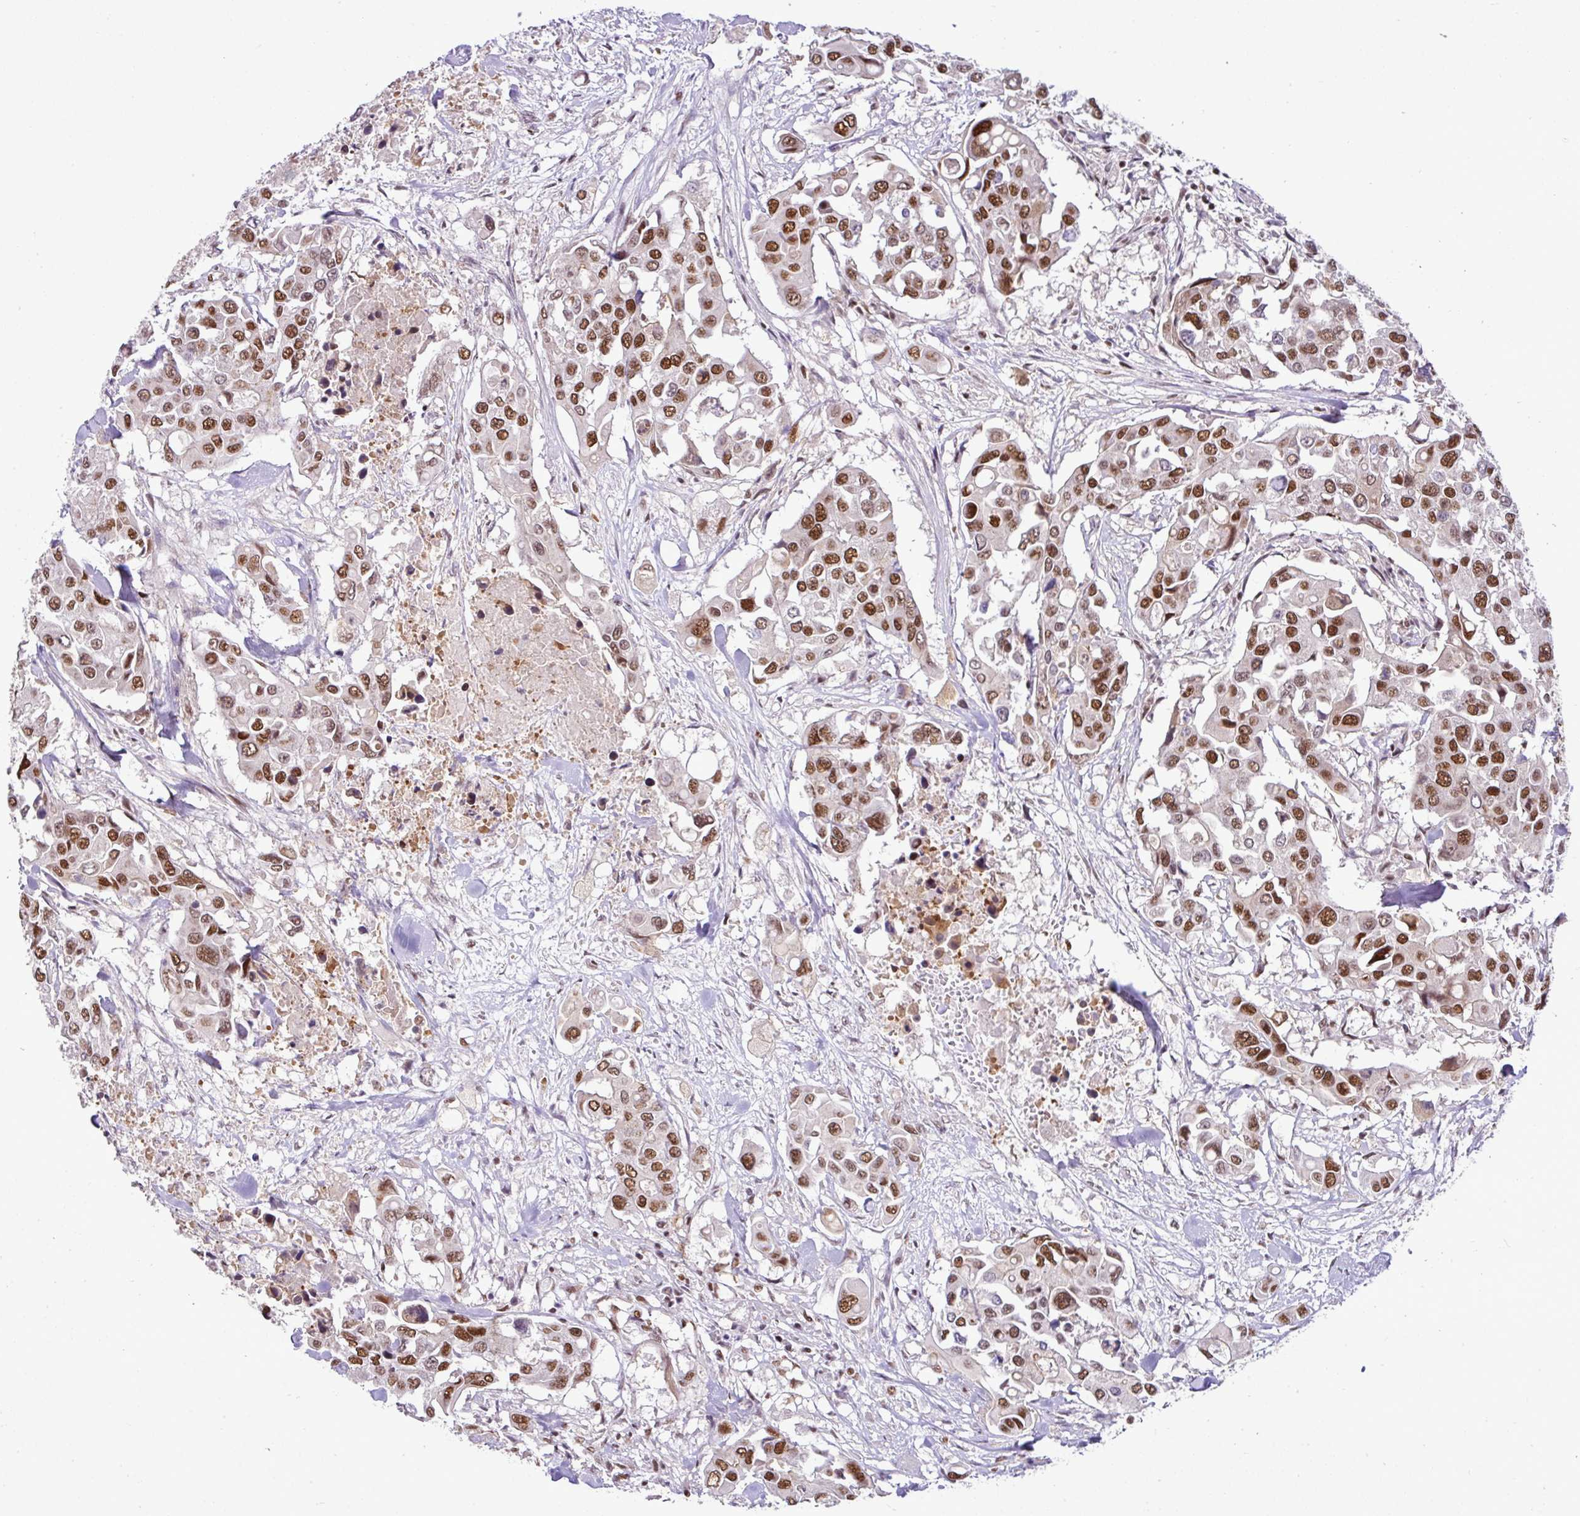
{"staining": {"intensity": "moderate", "quantity": ">75%", "location": "nuclear"}, "tissue": "colorectal cancer", "cell_type": "Tumor cells", "image_type": "cancer", "snomed": [{"axis": "morphology", "description": "Adenocarcinoma, NOS"}, {"axis": "topography", "description": "Colon"}], "caption": "Protein staining shows moderate nuclear expression in about >75% of tumor cells in colorectal adenocarcinoma.", "gene": "PGAP4", "patient": {"sex": "male", "age": 77}}